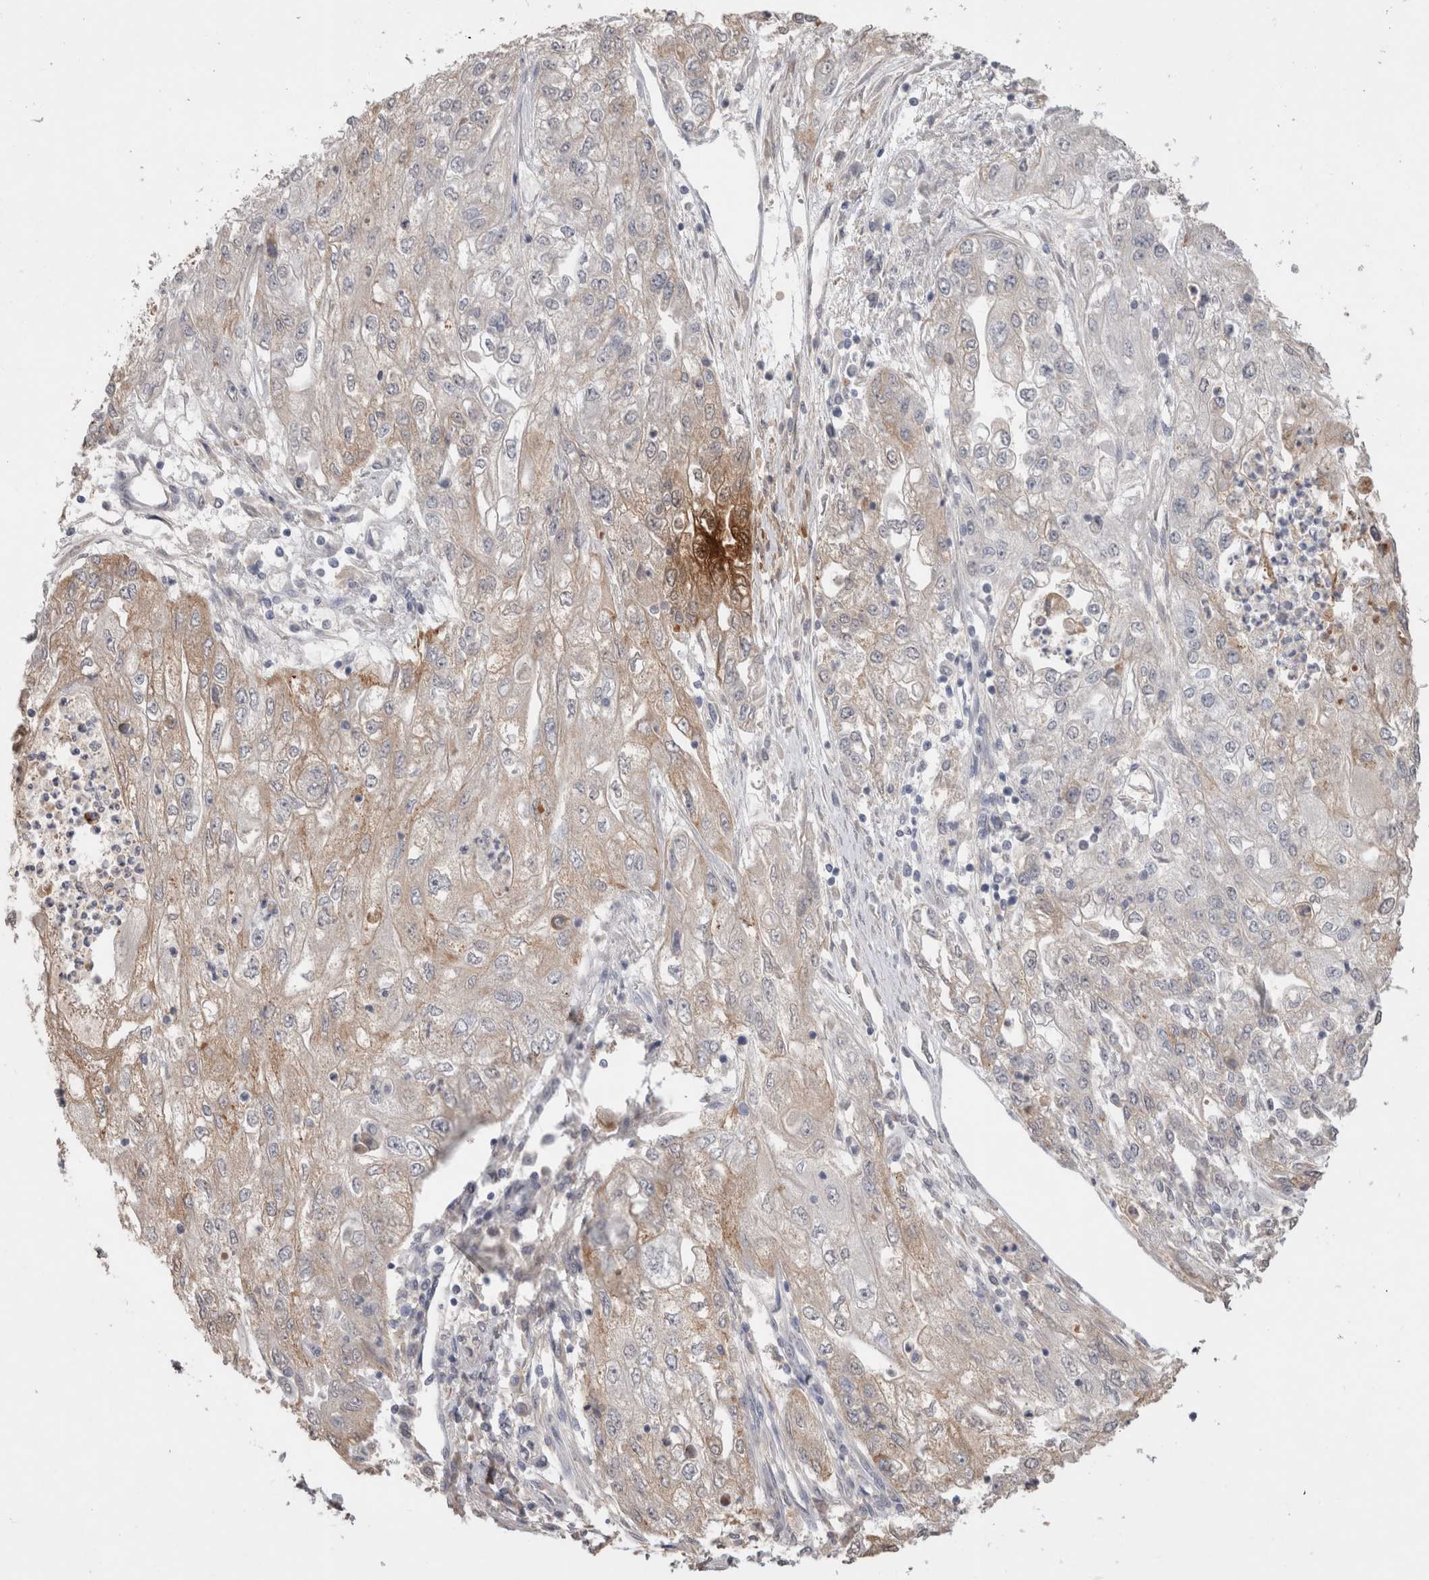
{"staining": {"intensity": "moderate", "quantity": "<25%", "location": "cytoplasmic/membranous"}, "tissue": "endometrial cancer", "cell_type": "Tumor cells", "image_type": "cancer", "snomed": [{"axis": "morphology", "description": "Adenocarcinoma, NOS"}, {"axis": "topography", "description": "Endometrium"}], "caption": "A brown stain highlights moderate cytoplasmic/membranous staining of a protein in human endometrial cancer tumor cells.", "gene": "NAALADL2", "patient": {"sex": "female", "age": 49}}